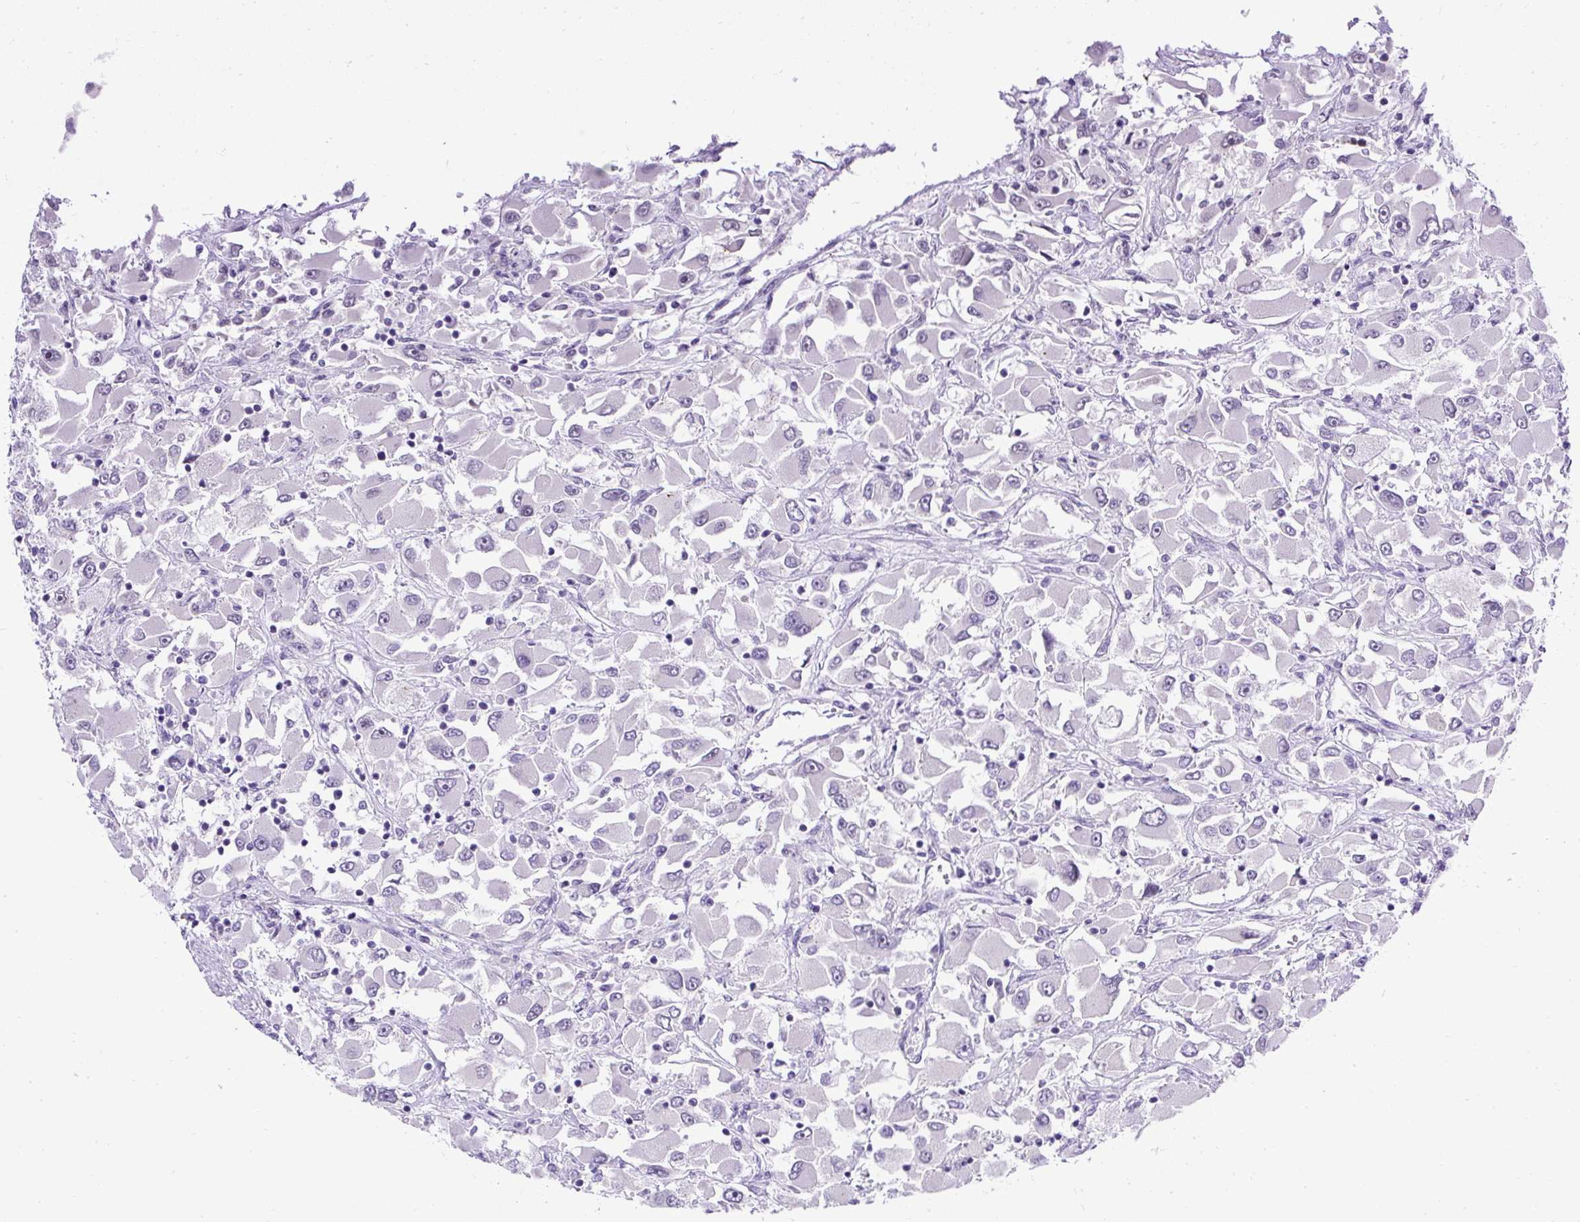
{"staining": {"intensity": "negative", "quantity": "none", "location": "none"}, "tissue": "renal cancer", "cell_type": "Tumor cells", "image_type": "cancer", "snomed": [{"axis": "morphology", "description": "Adenocarcinoma, NOS"}, {"axis": "topography", "description": "Kidney"}], "caption": "An image of human renal cancer (adenocarcinoma) is negative for staining in tumor cells. Brightfield microscopy of immunohistochemistry stained with DAB (3,3'-diaminobenzidine) (brown) and hematoxylin (blue), captured at high magnification.", "gene": "WNT10B", "patient": {"sex": "female", "age": 52}}